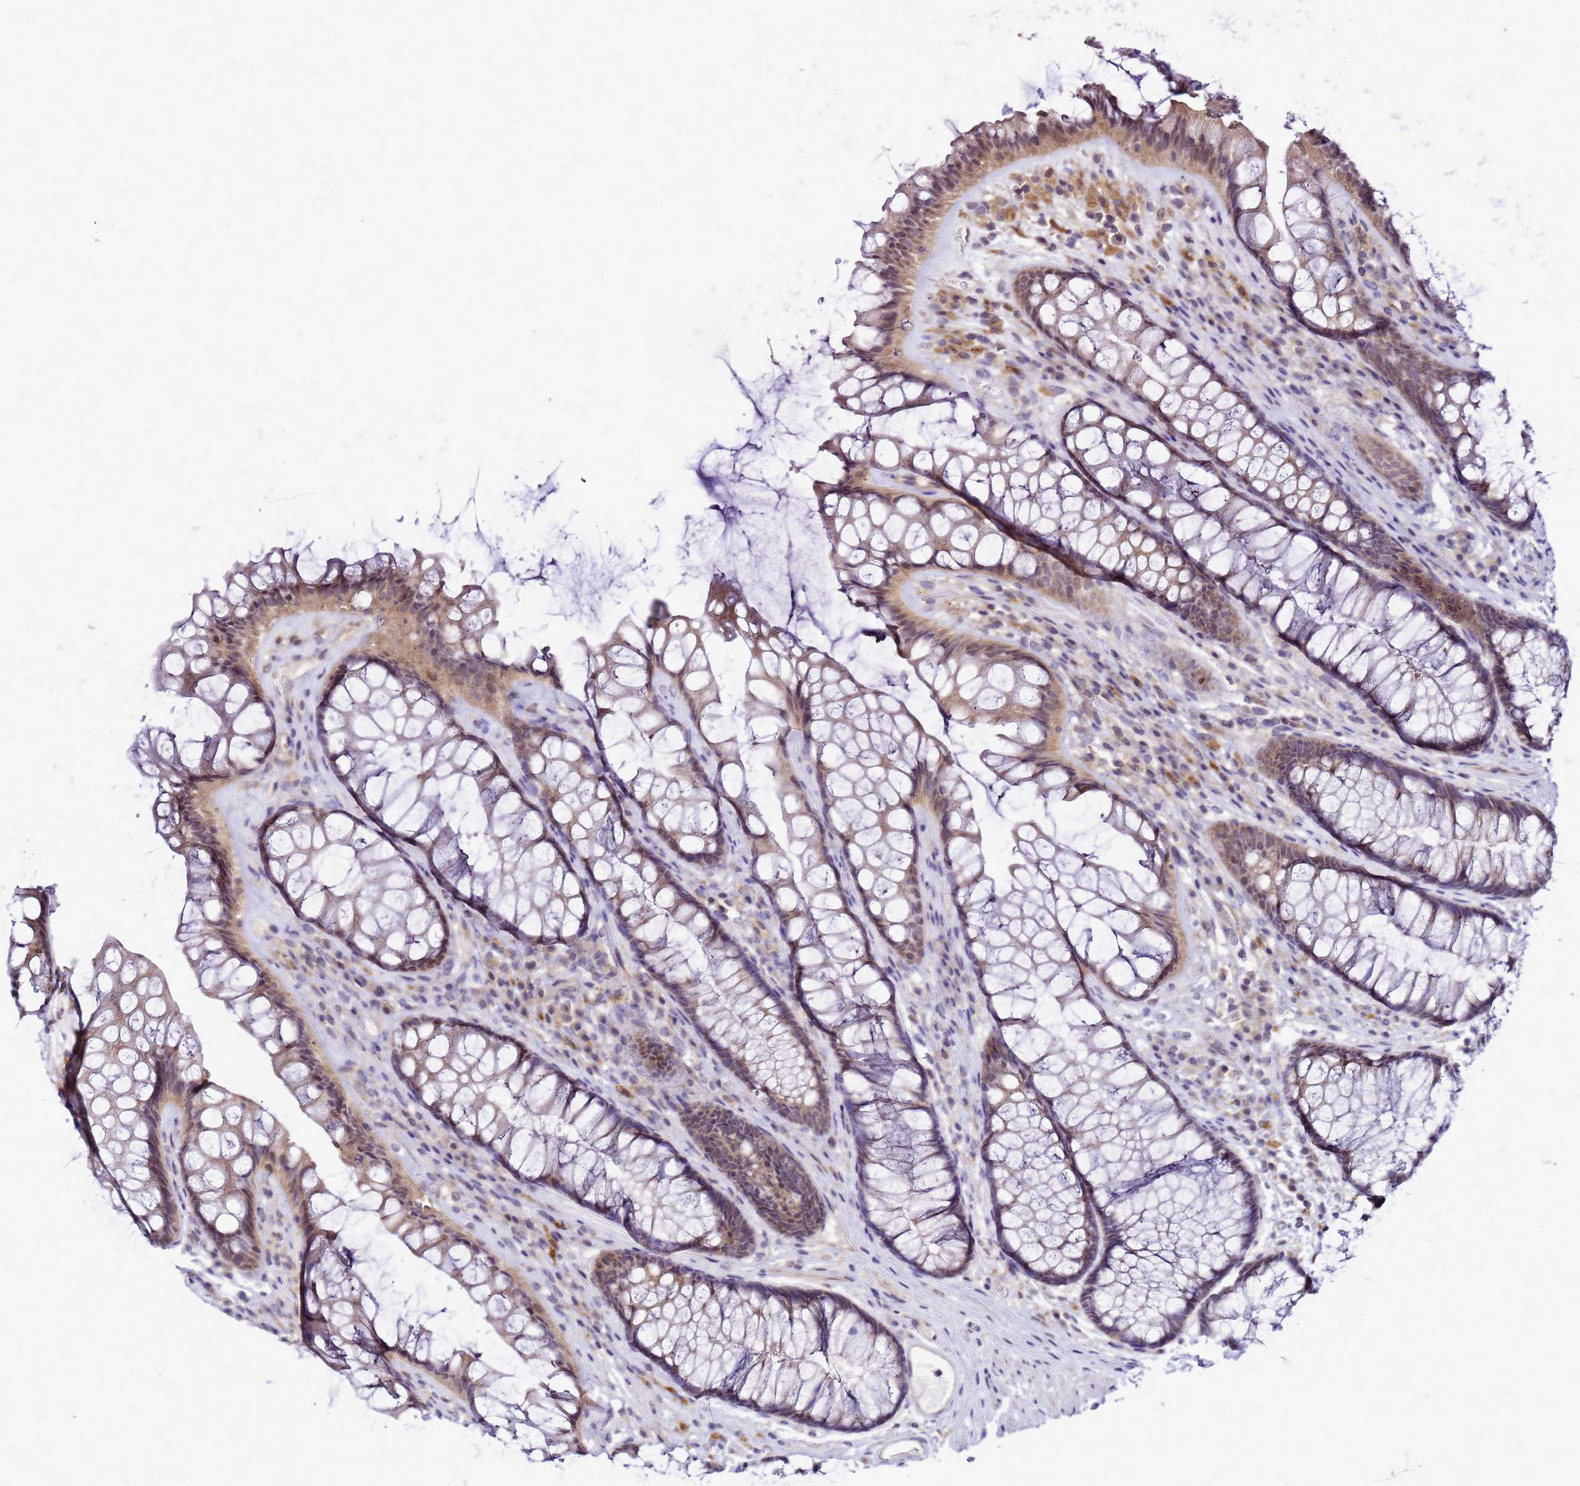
{"staining": {"intensity": "moderate", "quantity": ">75%", "location": "cytoplasmic/membranous,nuclear"}, "tissue": "rectum", "cell_type": "Glandular cells", "image_type": "normal", "snomed": [{"axis": "morphology", "description": "Normal tissue, NOS"}, {"axis": "topography", "description": "Rectum"}], "caption": "The image displays staining of unremarkable rectum, revealing moderate cytoplasmic/membranous,nuclear protein positivity (brown color) within glandular cells. (DAB = brown stain, brightfield microscopy at high magnification).", "gene": "SAT1", "patient": {"sex": "male", "age": 74}}